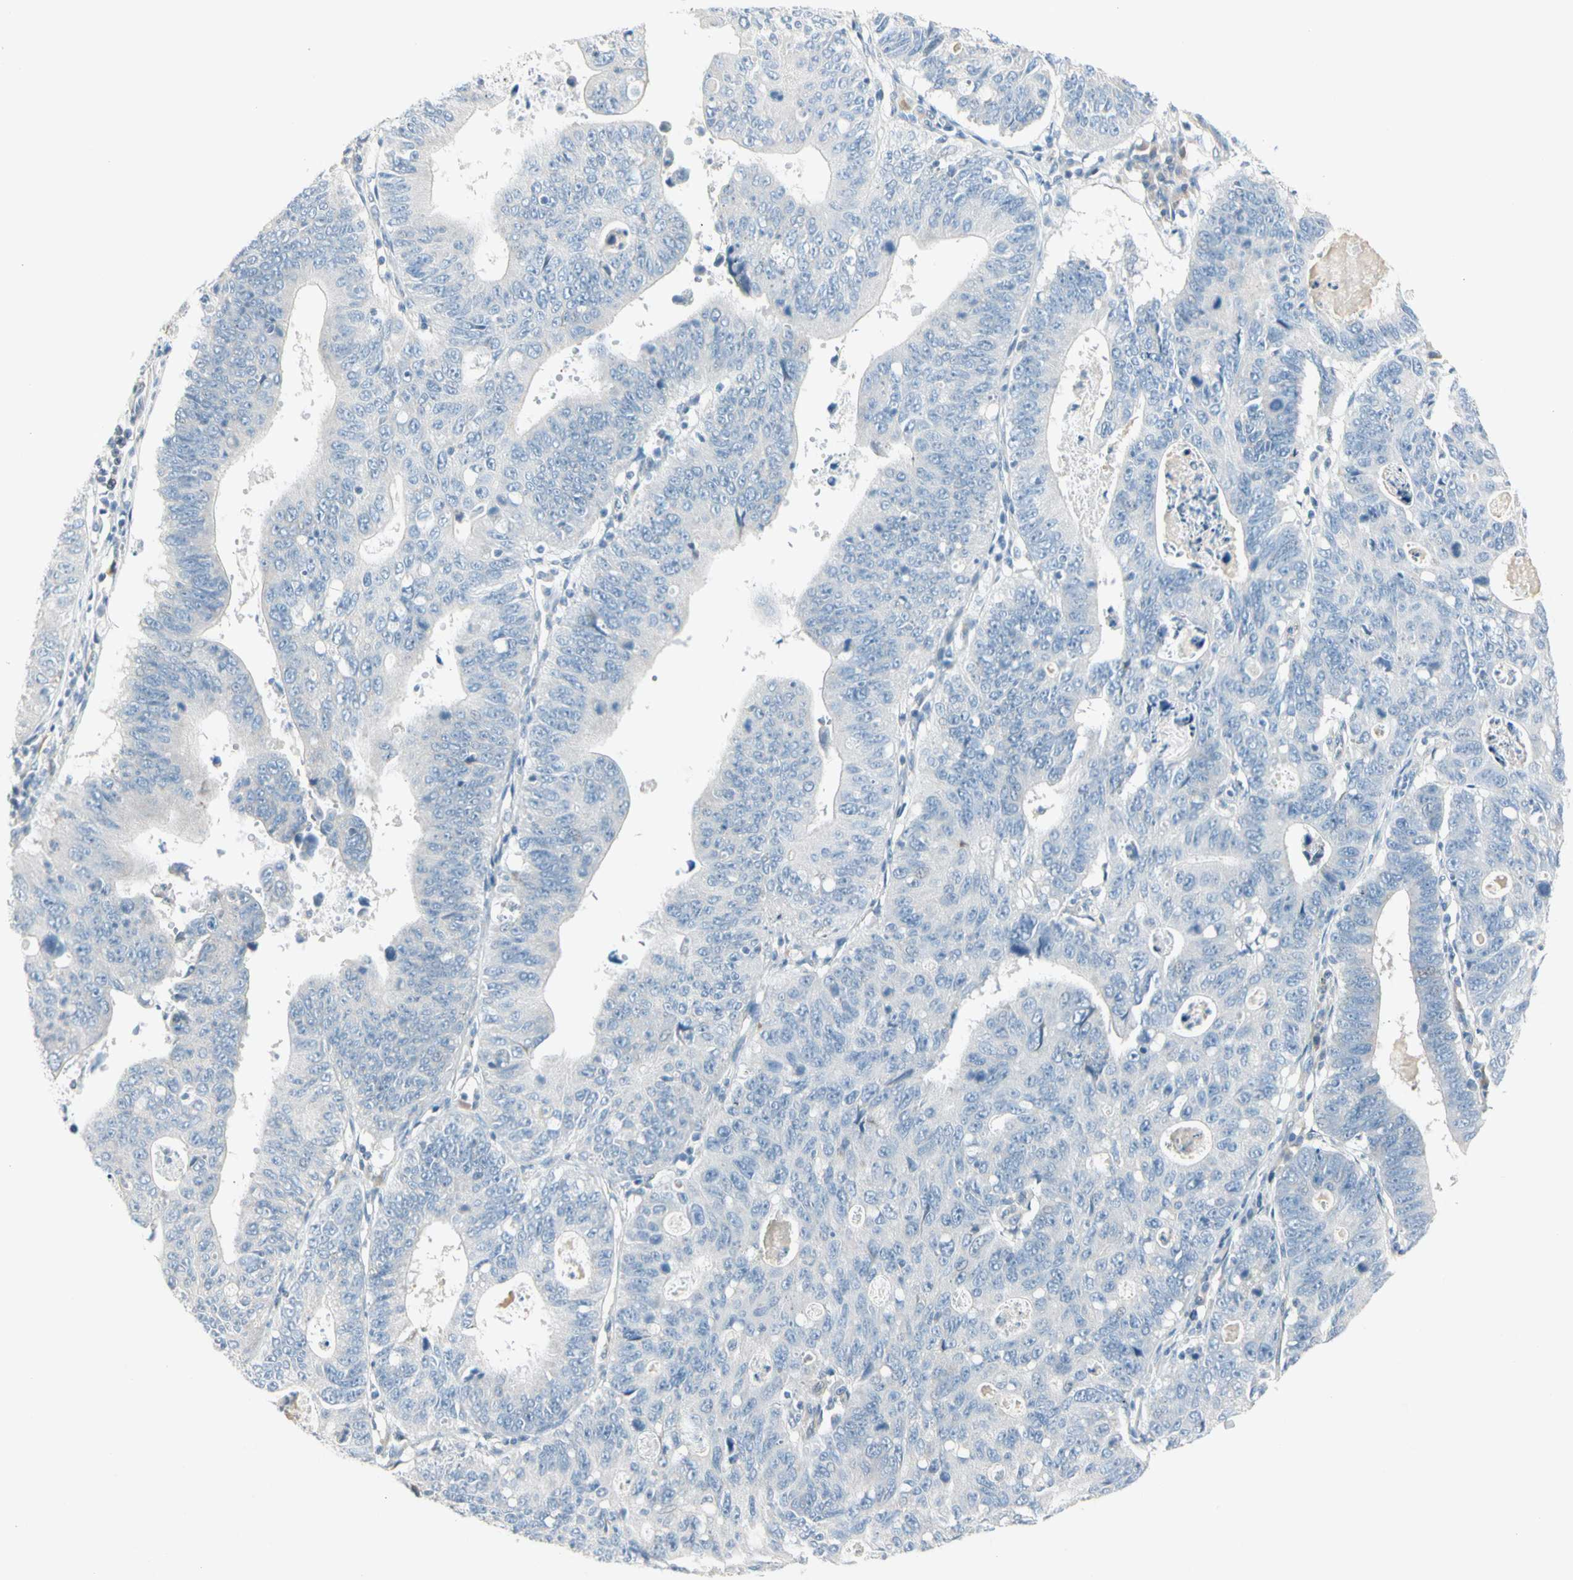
{"staining": {"intensity": "negative", "quantity": "none", "location": "none"}, "tissue": "stomach cancer", "cell_type": "Tumor cells", "image_type": "cancer", "snomed": [{"axis": "morphology", "description": "Adenocarcinoma, NOS"}, {"axis": "topography", "description": "Stomach"}], "caption": "High magnification brightfield microscopy of stomach adenocarcinoma stained with DAB (brown) and counterstained with hematoxylin (blue): tumor cells show no significant expression. The staining is performed using DAB (3,3'-diaminobenzidine) brown chromogen with nuclei counter-stained in using hematoxylin.", "gene": "CYP2E1", "patient": {"sex": "male", "age": 59}}